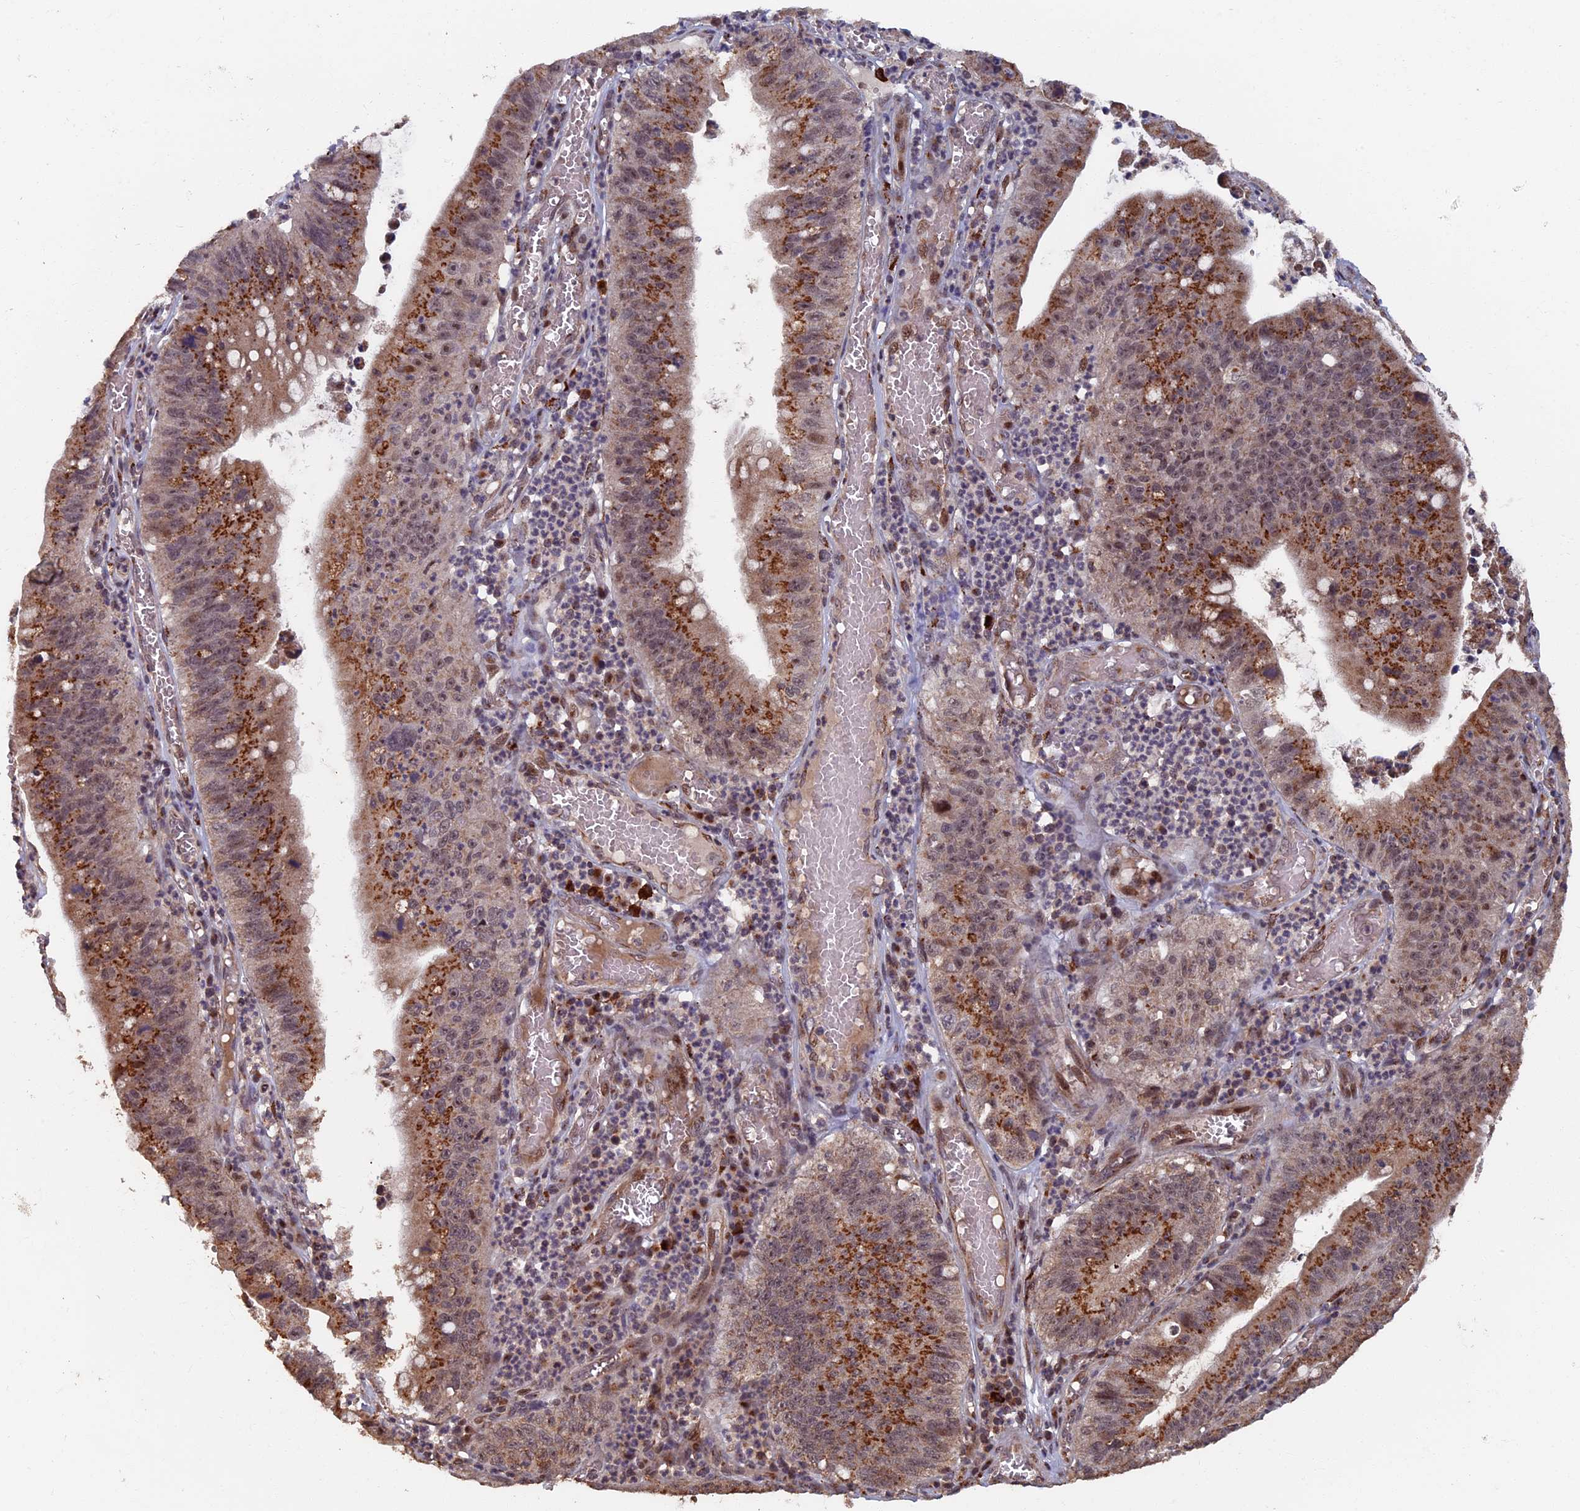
{"staining": {"intensity": "moderate", "quantity": ">75%", "location": "cytoplasmic/membranous"}, "tissue": "stomach cancer", "cell_type": "Tumor cells", "image_type": "cancer", "snomed": [{"axis": "morphology", "description": "Adenocarcinoma, NOS"}, {"axis": "topography", "description": "Stomach"}], "caption": "Moderate cytoplasmic/membranous positivity for a protein is present in approximately >75% of tumor cells of stomach adenocarcinoma using immunohistochemistry (IHC).", "gene": "RASGRF1", "patient": {"sex": "male", "age": 59}}